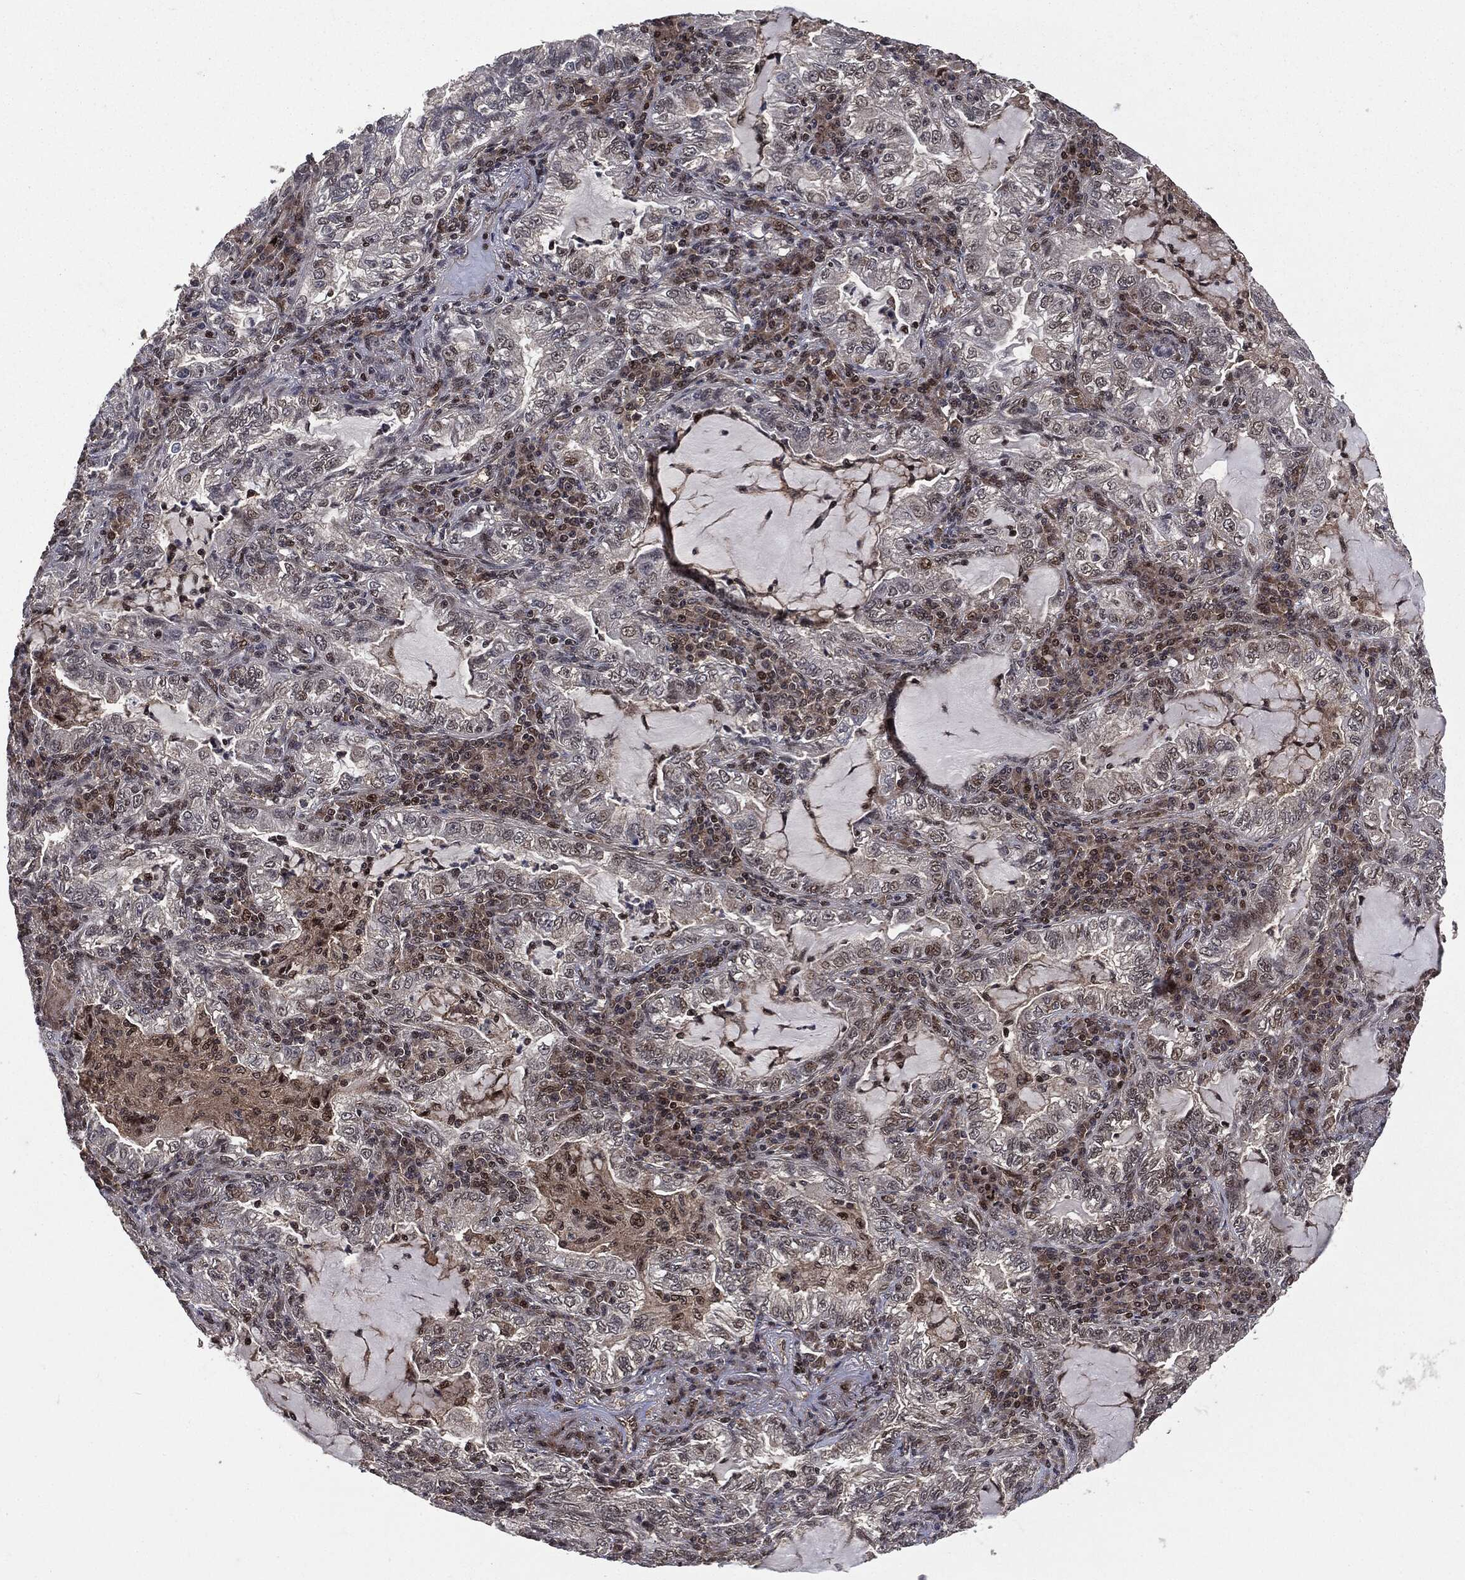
{"staining": {"intensity": "negative", "quantity": "none", "location": "none"}, "tissue": "lung cancer", "cell_type": "Tumor cells", "image_type": "cancer", "snomed": [{"axis": "morphology", "description": "Adenocarcinoma, NOS"}, {"axis": "topography", "description": "Lung"}], "caption": "The photomicrograph demonstrates no staining of tumor cells in adenocarcinoma (lung).", "gene": "PTPA", "patient": {"sex": "female", "age": 73}}